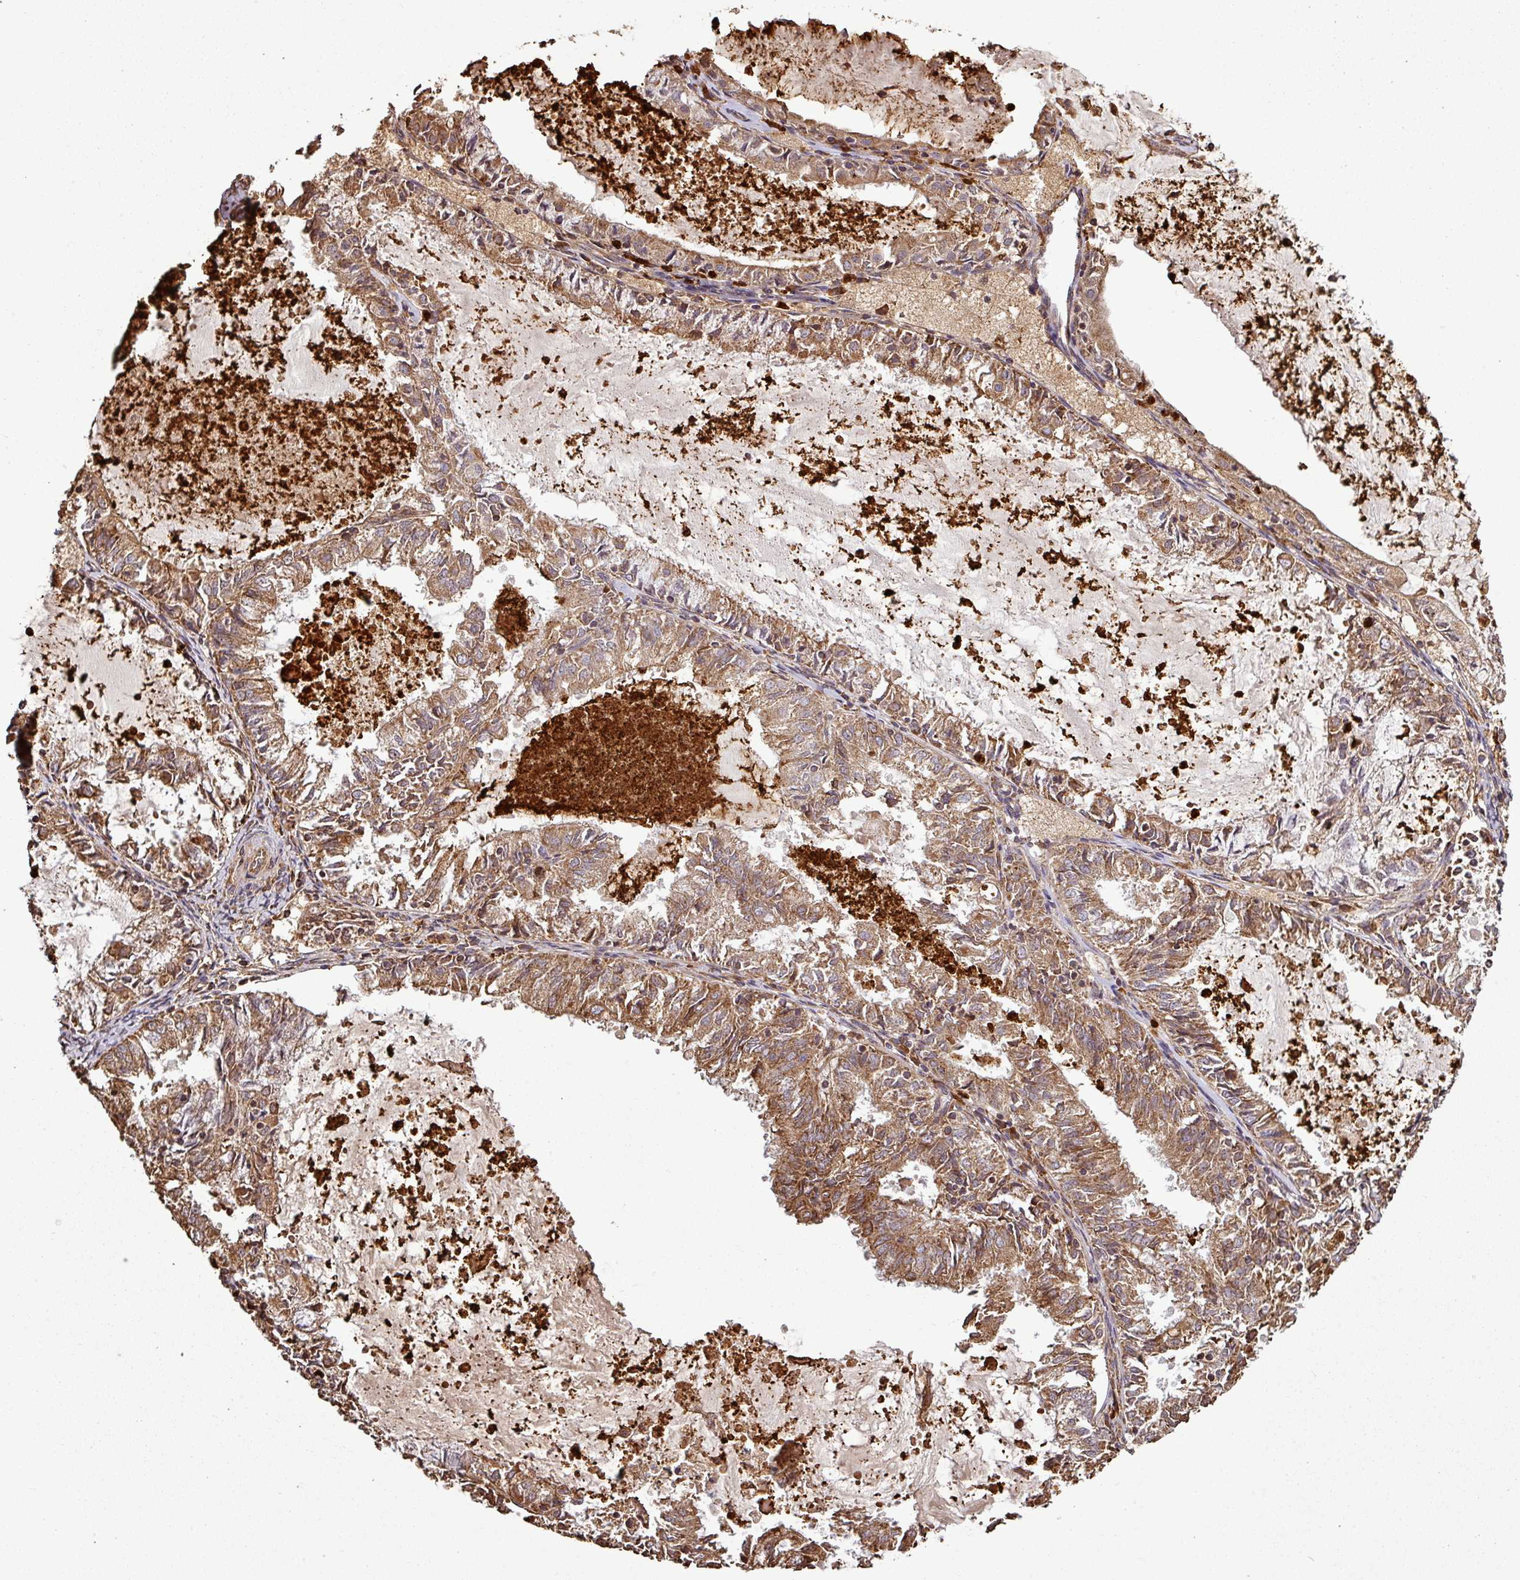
{"staining": {"intensity": "moderate", "quantity": ">75%", "location": "cytoplasmic/membranous"}, "tissue": "endometrial cancer", "cell_type": "Tumor cells", "image_type": "cancer", "snomed": [{"axis": "morphology", "description": "Adenocarcinoma, NOS"}, {"axis": "topography", "description": "Endometrium"}], "caption": "A photomicrograph of human endometrial cancer (adenocarcinoma) stained for a protein exhibits moderate cytoplasmic/membranous brown staining in tumor cells.", "gene": "PLEKHM1", "patient": {"sex": "female", "age": 57}}